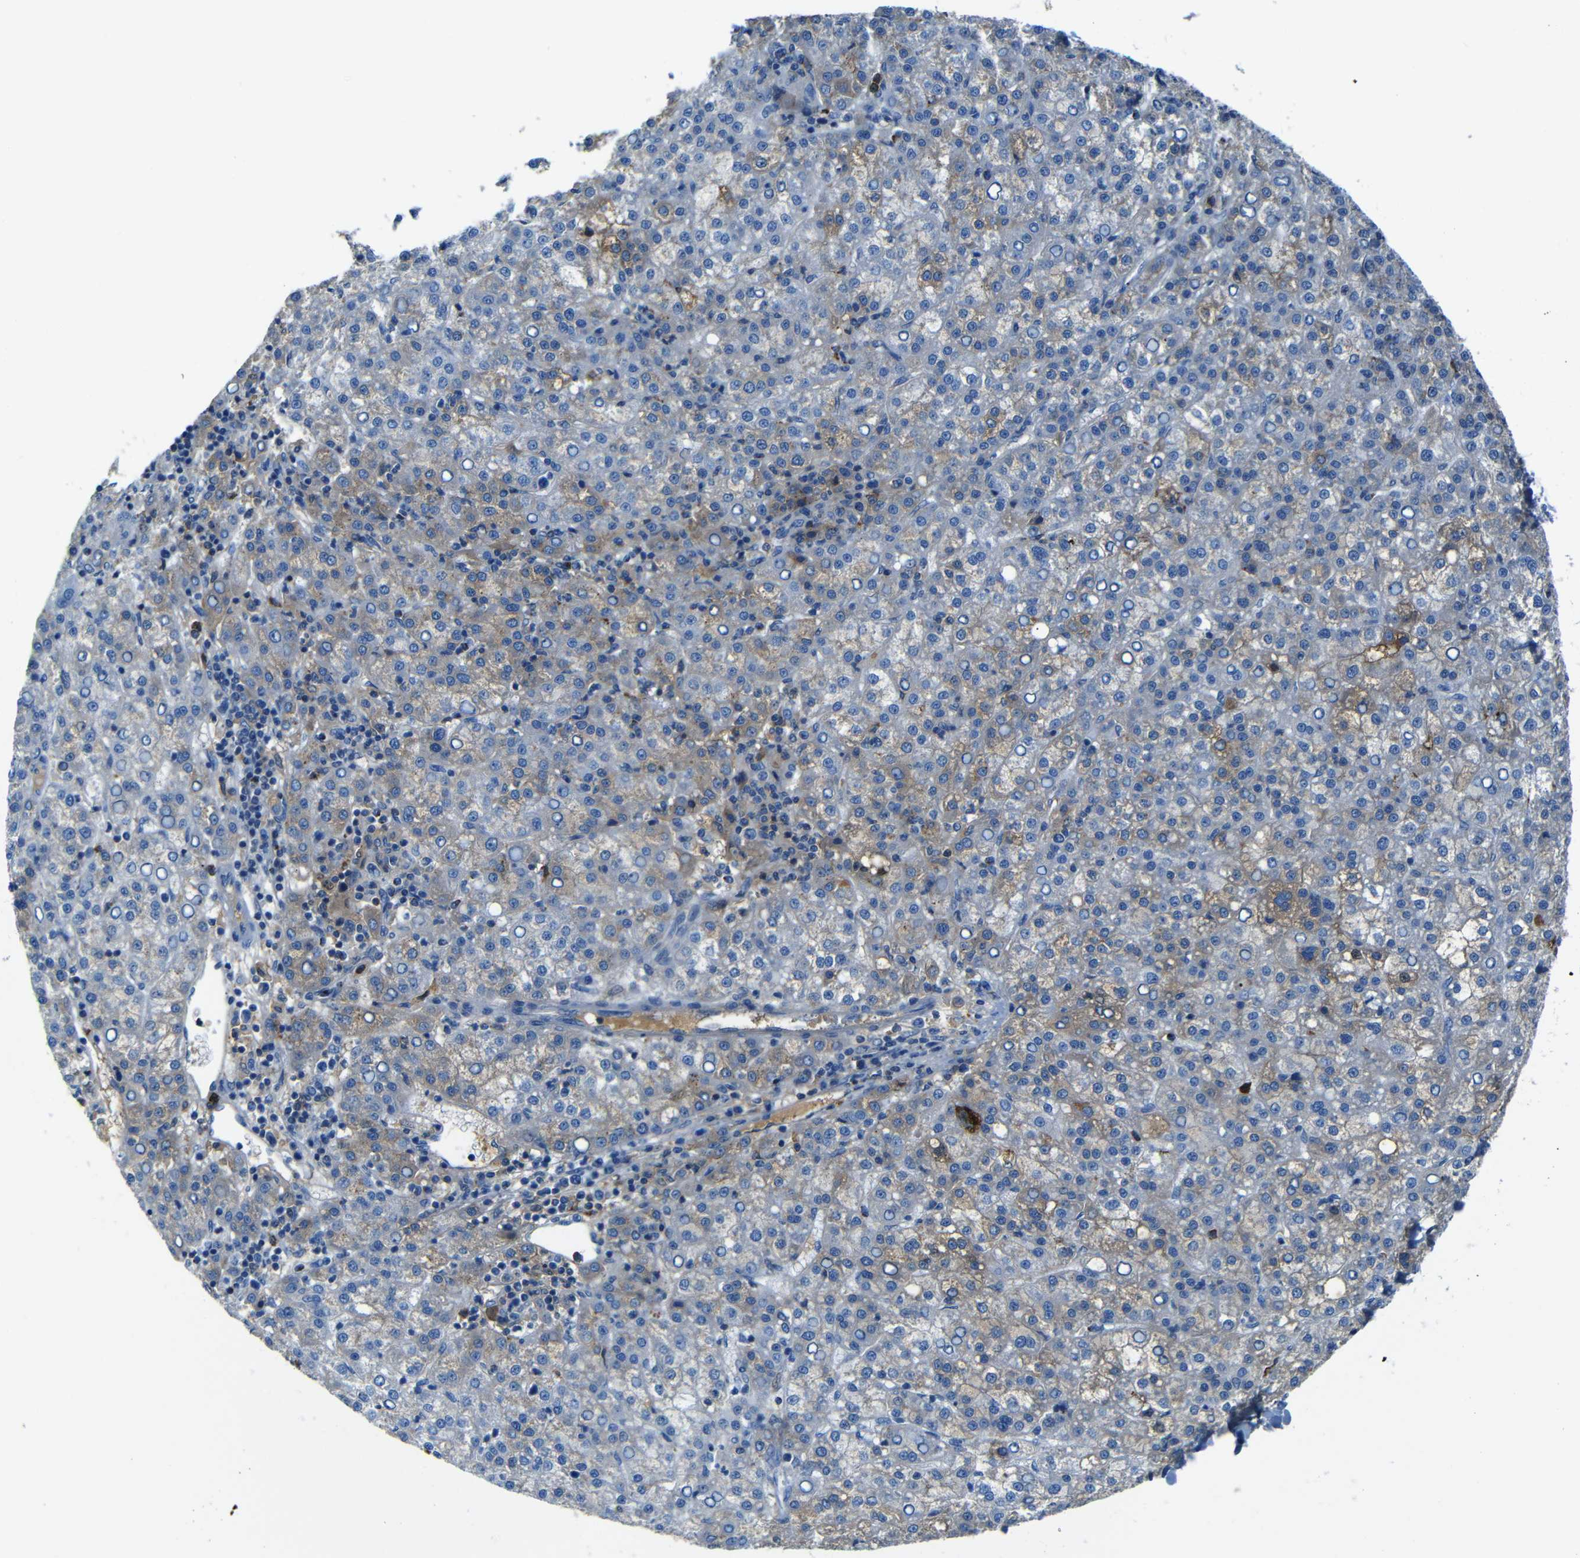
{"staining": {"intensity": "weak", "quantity": "<25%", "location": "cytoplasmic/membranous"}, "tissue": "liver cancer", "cell_type": "Tumor cells", "image_type": "cancer", "snomed": [{"axis": "morphology", "description": "Carcinoma, Hepatocellular, NOS"}, {"axis": "topography", "description": "Liver"}], "caption": "Immunohistochemical staining of human hepatocellular carcinoma (liver) shows no significant staining in tumor cells.", "gene": "SERPINA1", "patient": {"sex": "female", "age": 58}}